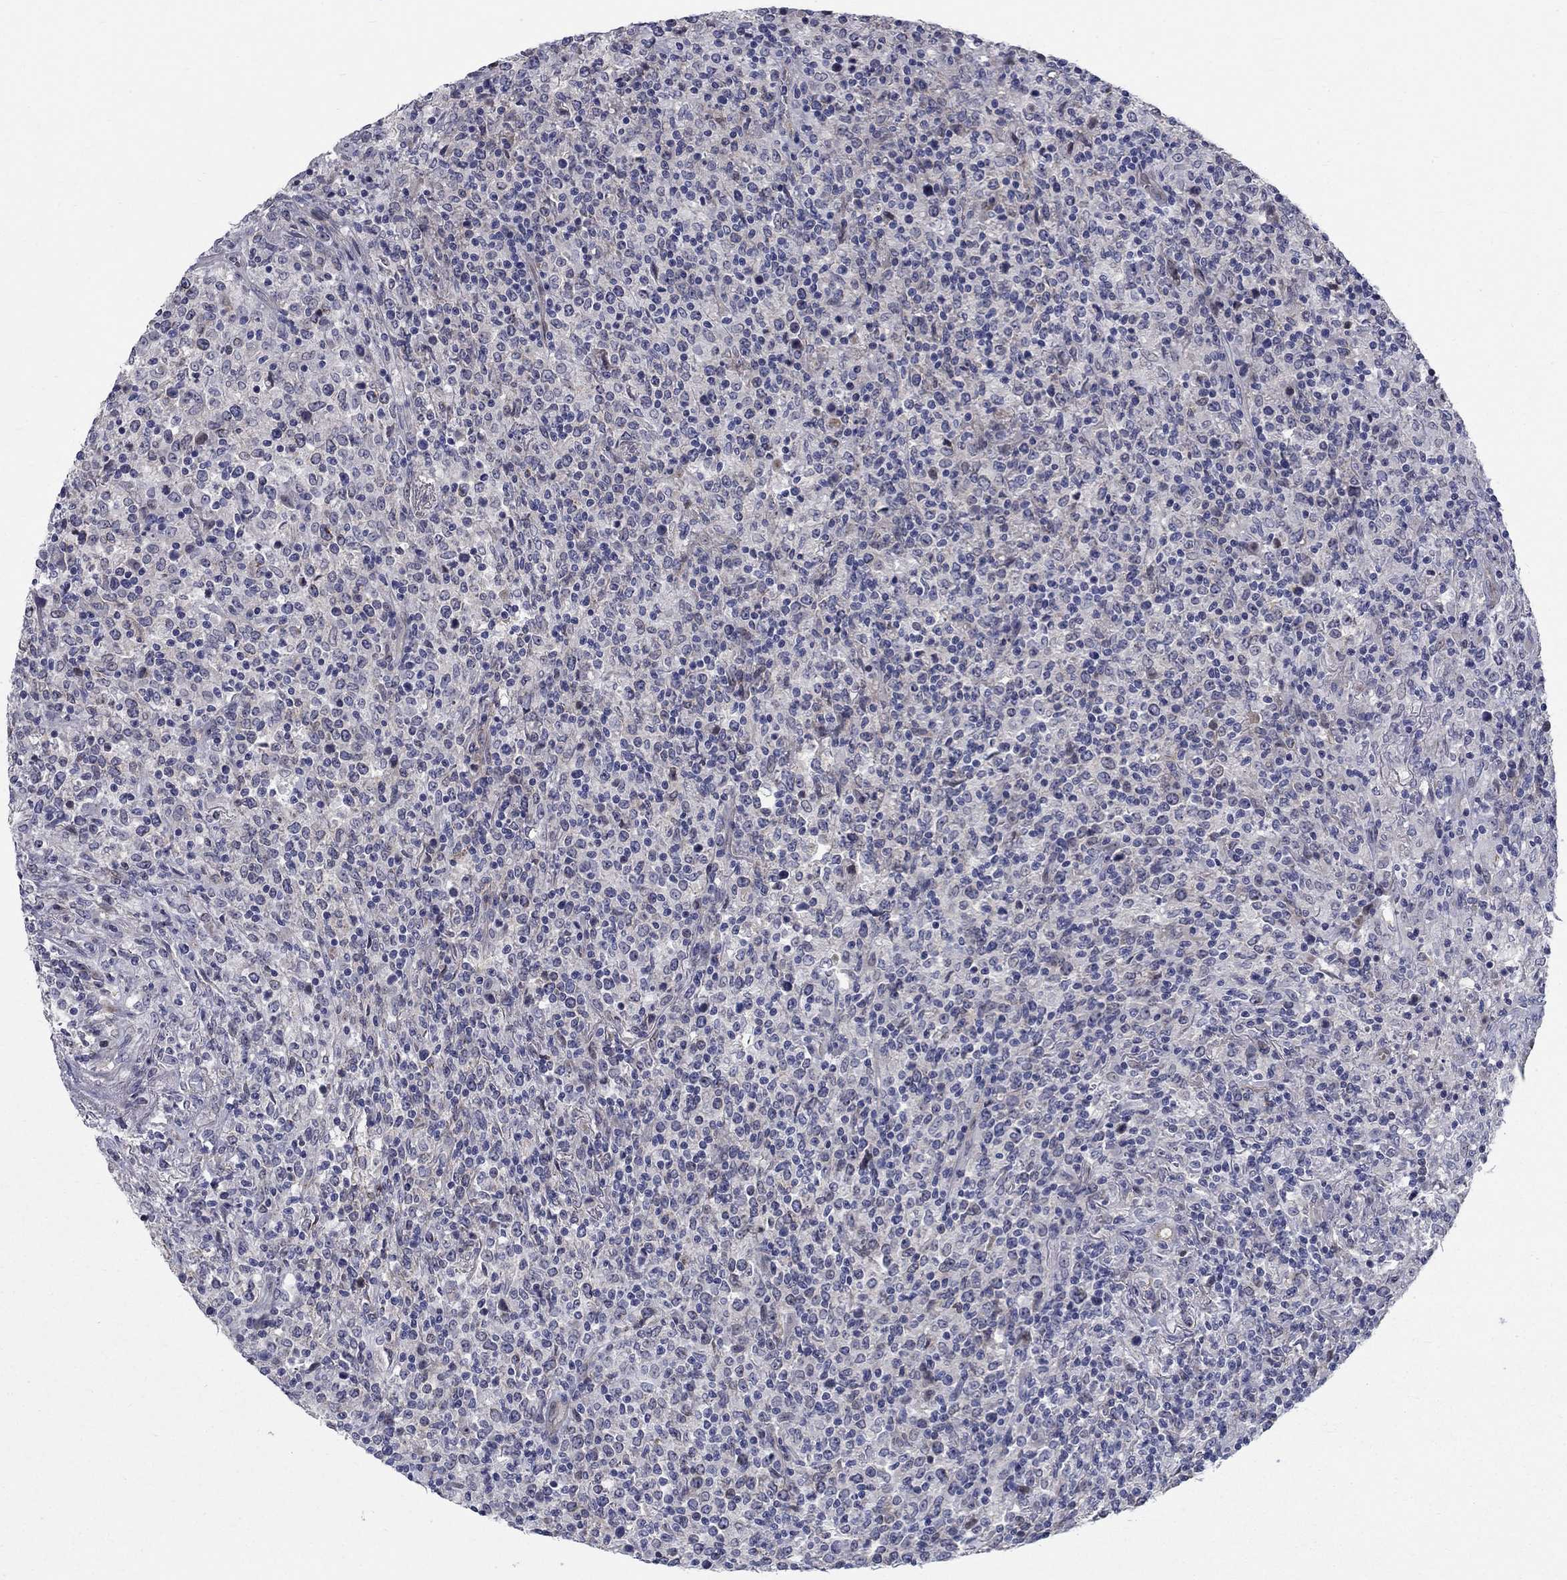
{"staining": {"intensity": "negative", "quantity": "none", "location": "none"}, "tissue": "lymphoma", "cell_type": "Tumor cells", "image_type": "cancer", "snomed": [{"axis": "morphology", "description": "Malignant lymphoma, non-Hodgkin's type, High grade"}, {"axis": "topography", "description": "Lung"}], "caption": "The micrograph exhibits no staining of tumor cells in high-grade malignant lymphoma, non-Hodgkin's type. (DAB (3,3'-diaminobenzidine) immunohistochemistry with hematoxylin counter stain).", "gene": "SLC1A1", "patient": {"sex": "male", "age": 79}}